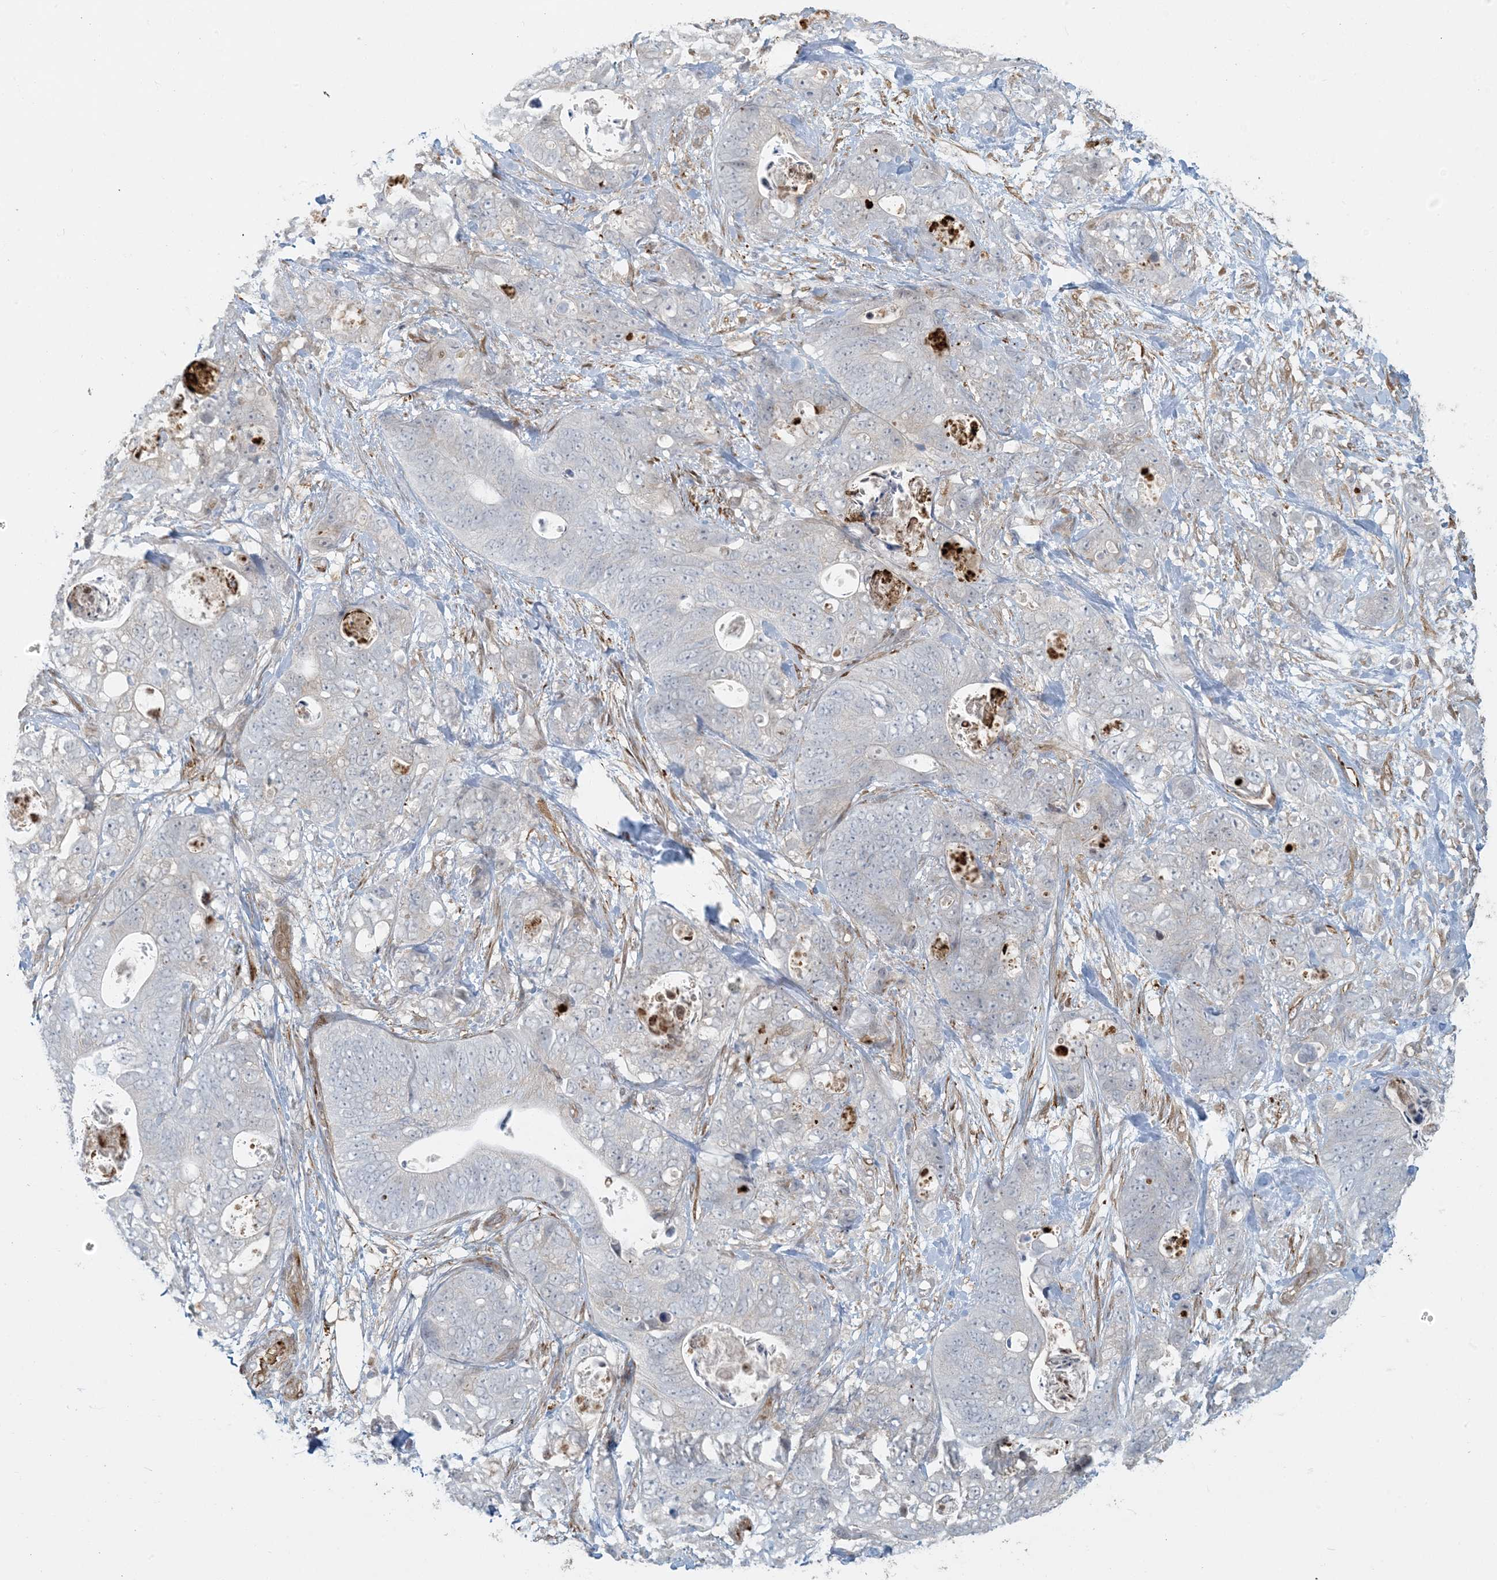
{"staining": {"intensity": "negative", "quantity": "none", "location": "none"}, "tissue": "stomach cancer", "cell_type": "Tumor cells", "image_type": "cancer", "snomed": [{"axis": "morphology", "description": "Normal tissue, NOS"}, {"axis": "morphology", "description": "Adenocarcinoma, NOS"}, {"axis": "topography", "description": "Stomach"}], "caption": "The image reveals no significant positivity in tumor cells of stomach adenocarcinoma. The staining is performed using DAB brown chromogen with nuclei counter-stained in using hematoxylin.", "gene": "BCORL1", "patient": {"sex": "female", "age": 89}}